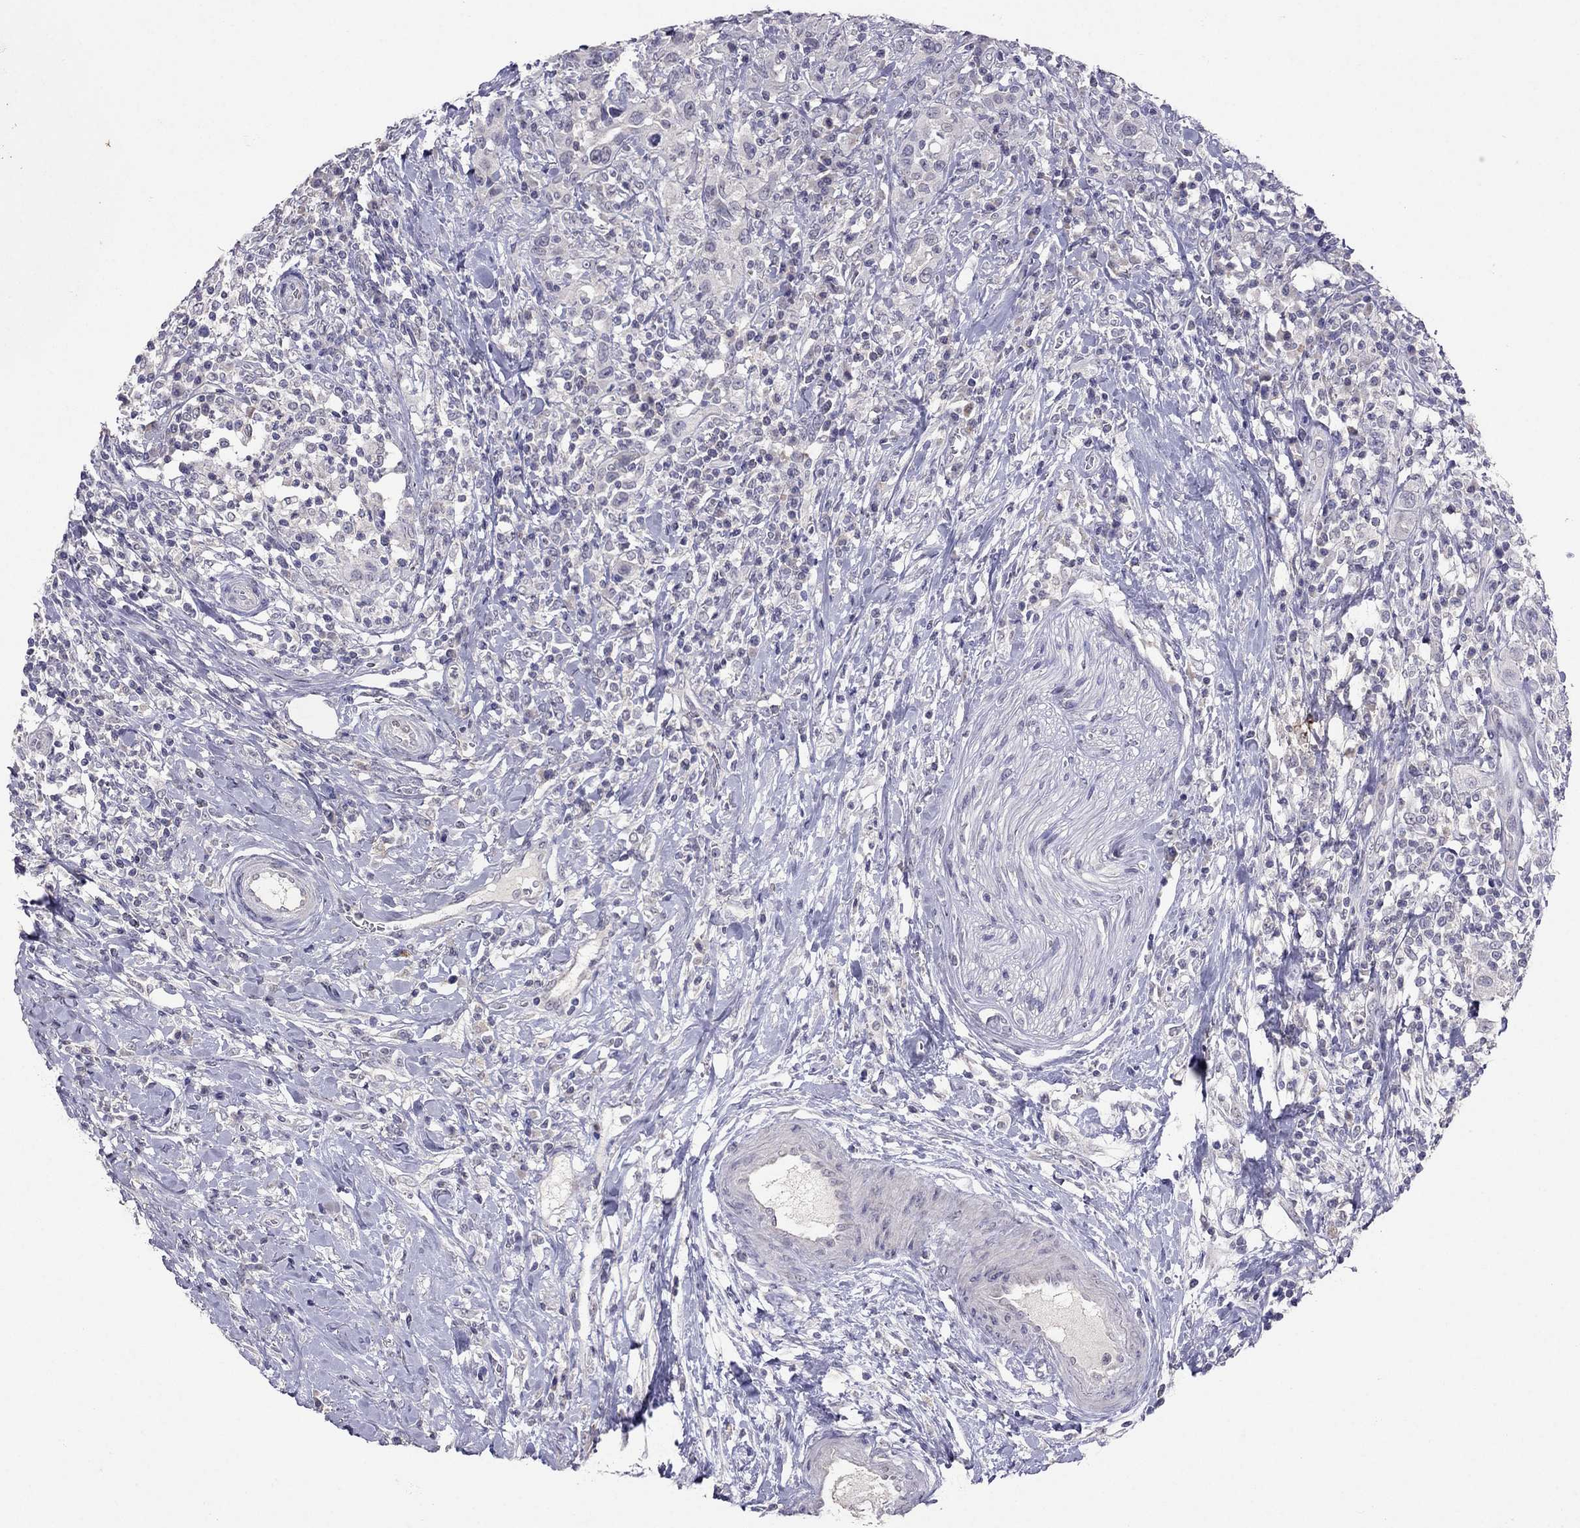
{"staining": {"intensity": "negative", "quantity": "none", "location": "none"}, "tissue": "urothelial cancer", "cell_type": "Tumor cells", "image_type": "cancer", "snomed": [{"axis": "morphology", "description": "Urothelial carcinoma, NOS"}, {"axis": "morphology", "description": "Urothelial carcinoma, High grade"}, {"axis": "topography", "description": "Urinary bladder"}], "caption": "Tumor cells show no significant protein positivity in urothelial cancer.", "gene": "FST", "patient": {"sex": "female", "age": 64}}